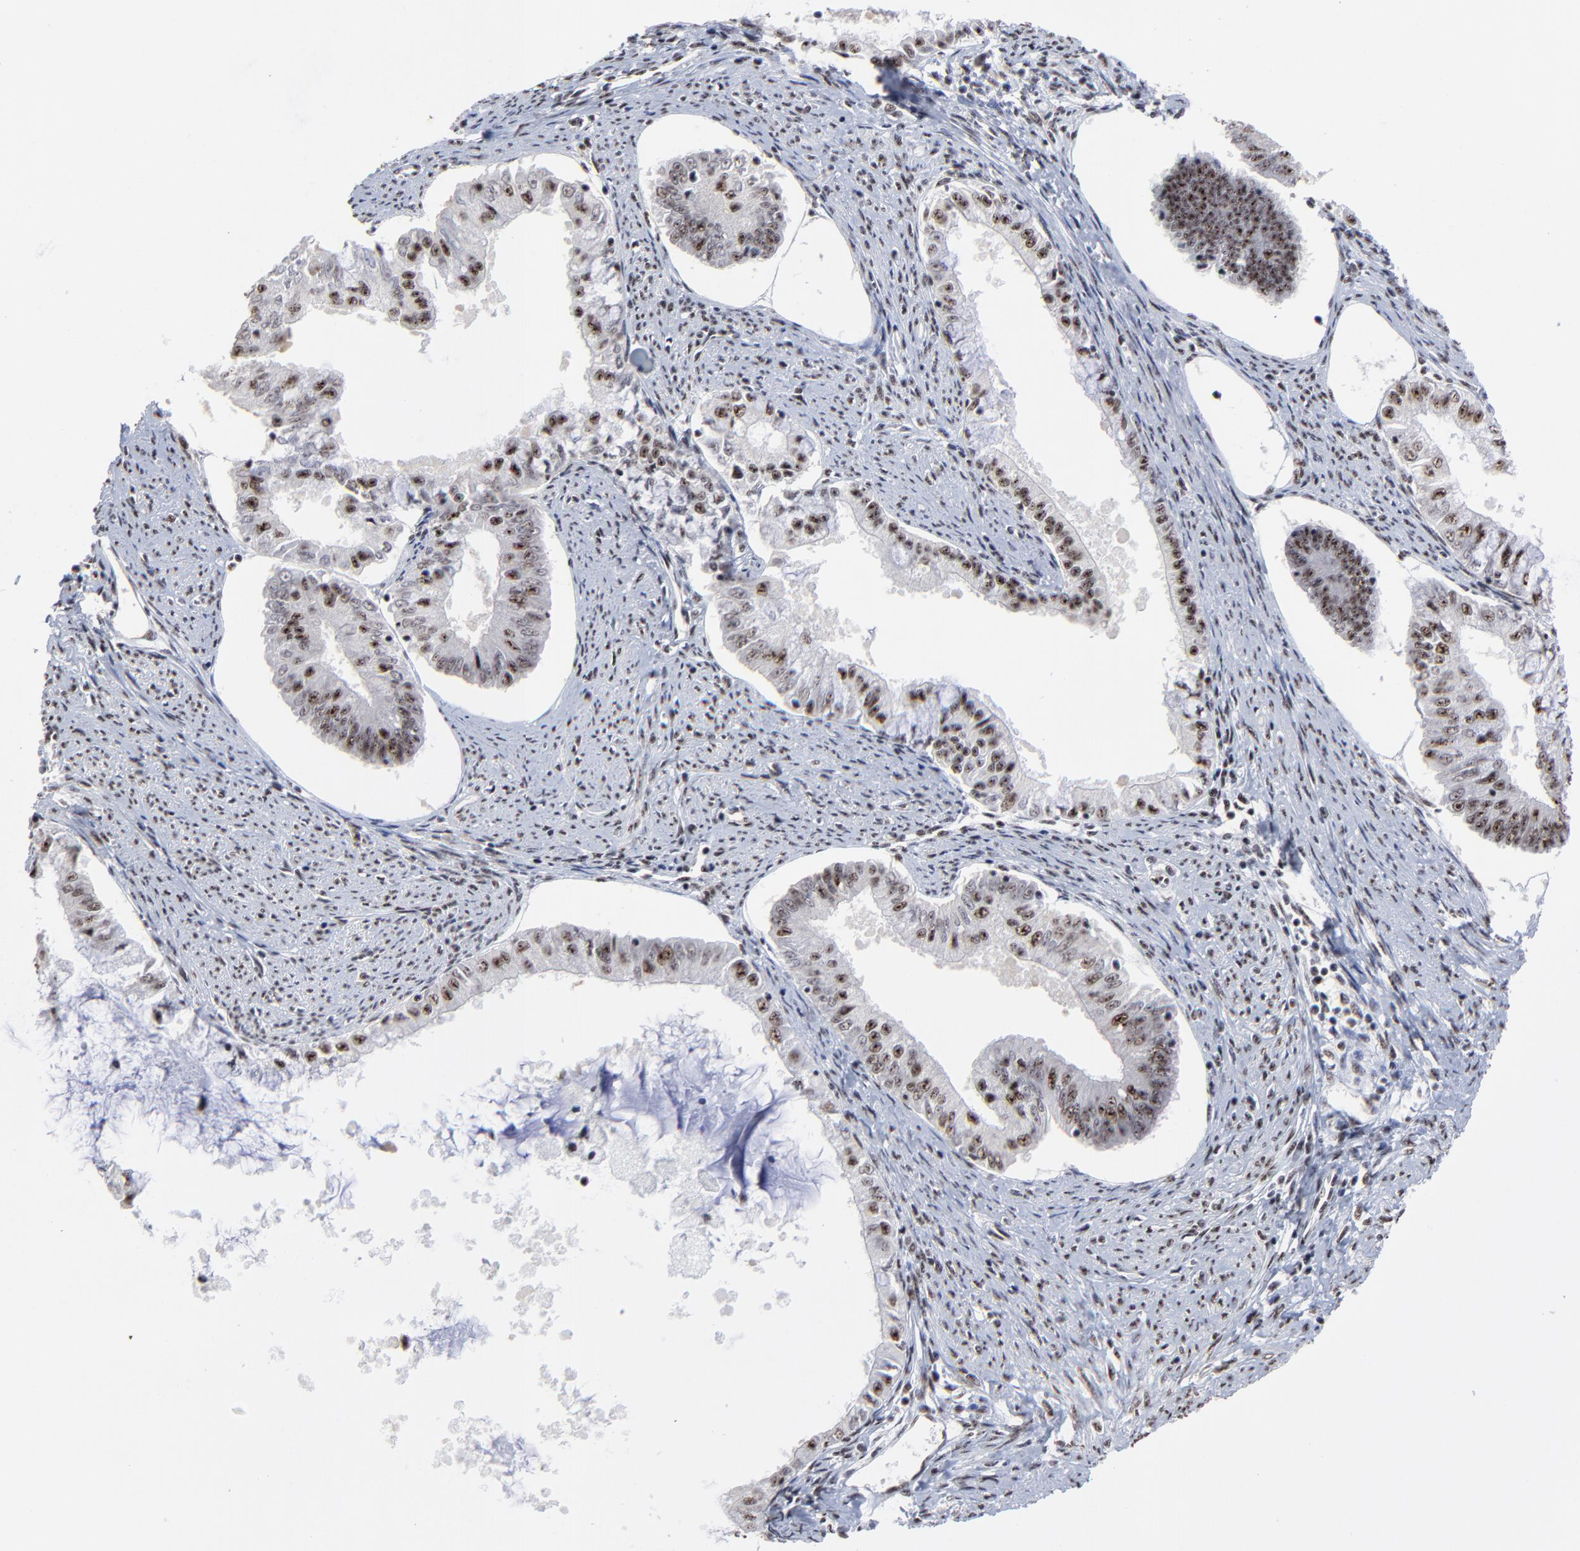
{"staining": {"intensity": "moderate", "quantity": "25%-75%", "location": "nuclear"}, "tissue": "endometrial cancer", "cell_type": "Tumor cells", "image_type": "cancer", "snomed": [{"axis": "morphology", "description": "Adenocarcinoma, NOS"}, {"axis": "topography", "description": "Endometrium"}], "caption": "Endometrial cancer stained for a protein (brown) demonstrates moderate nuclear positive positivity in about 25%-75% of tumor cells.", "gene": "MBD4", "patient": {"sex": "female", "age": 76}}